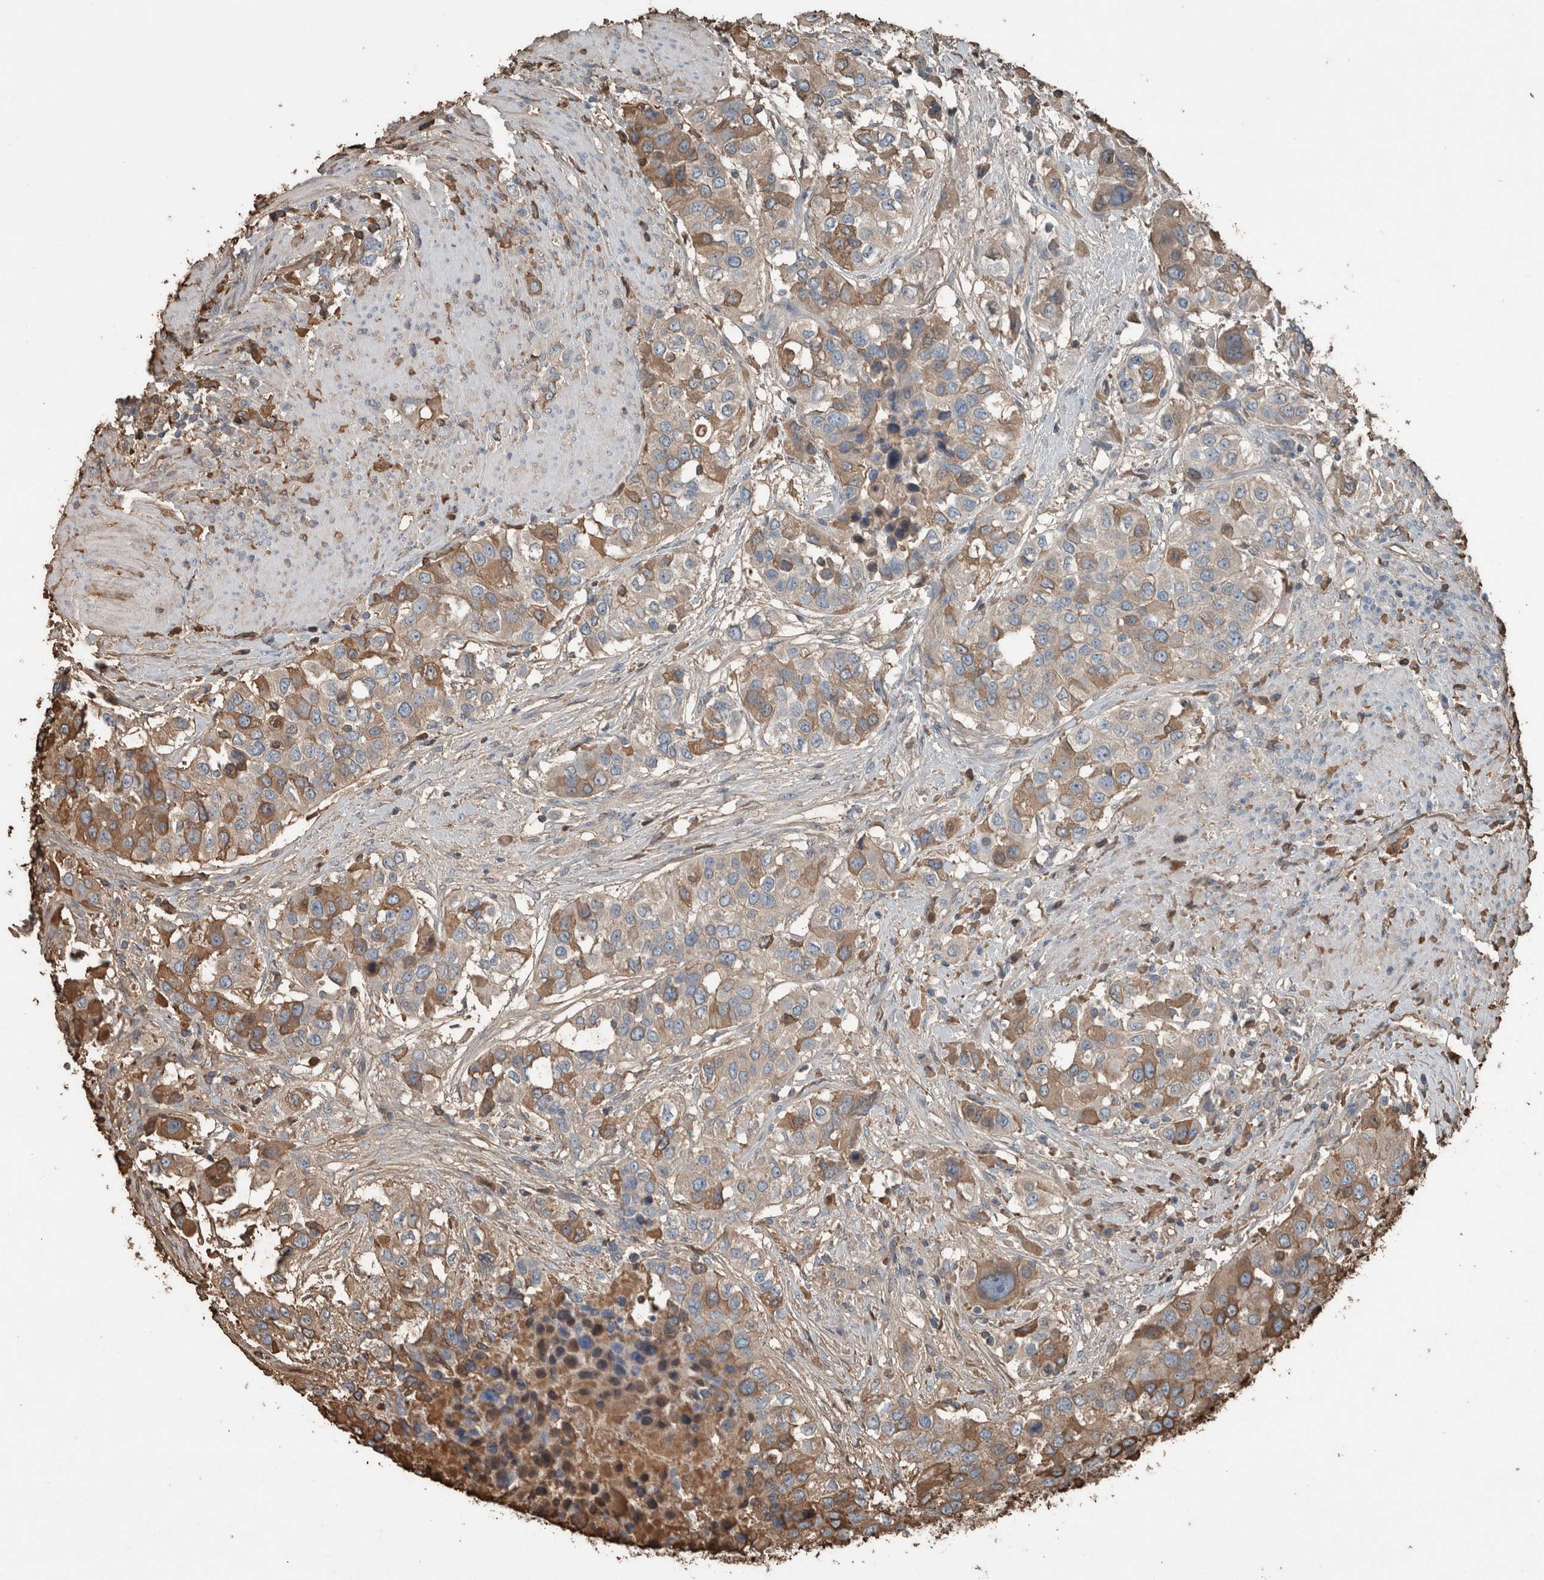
{"staining": {"intensity": "moderate", "quantity": "25%-75%", "location": "cytoplasmic/membranous"}, "tissue": "urothelial cancer", "cell_type": "Tumor cells", "image_type": "cancer", "snomed": [{"axis": "morphology", "description": "Urothelial carcinoma, High grade"}, {"axis": "topography", "description": "Urinary bladder"}], "caption": "Immunohistochemistry (IHC) (DAB) staining of human urothelial cancer reveals moderate cytoplasmic/membranous protein positivity in approximately 25%-75% of tumor cells.", "gene": "USP34", "patient": {"sex": "female", "age": 80}}